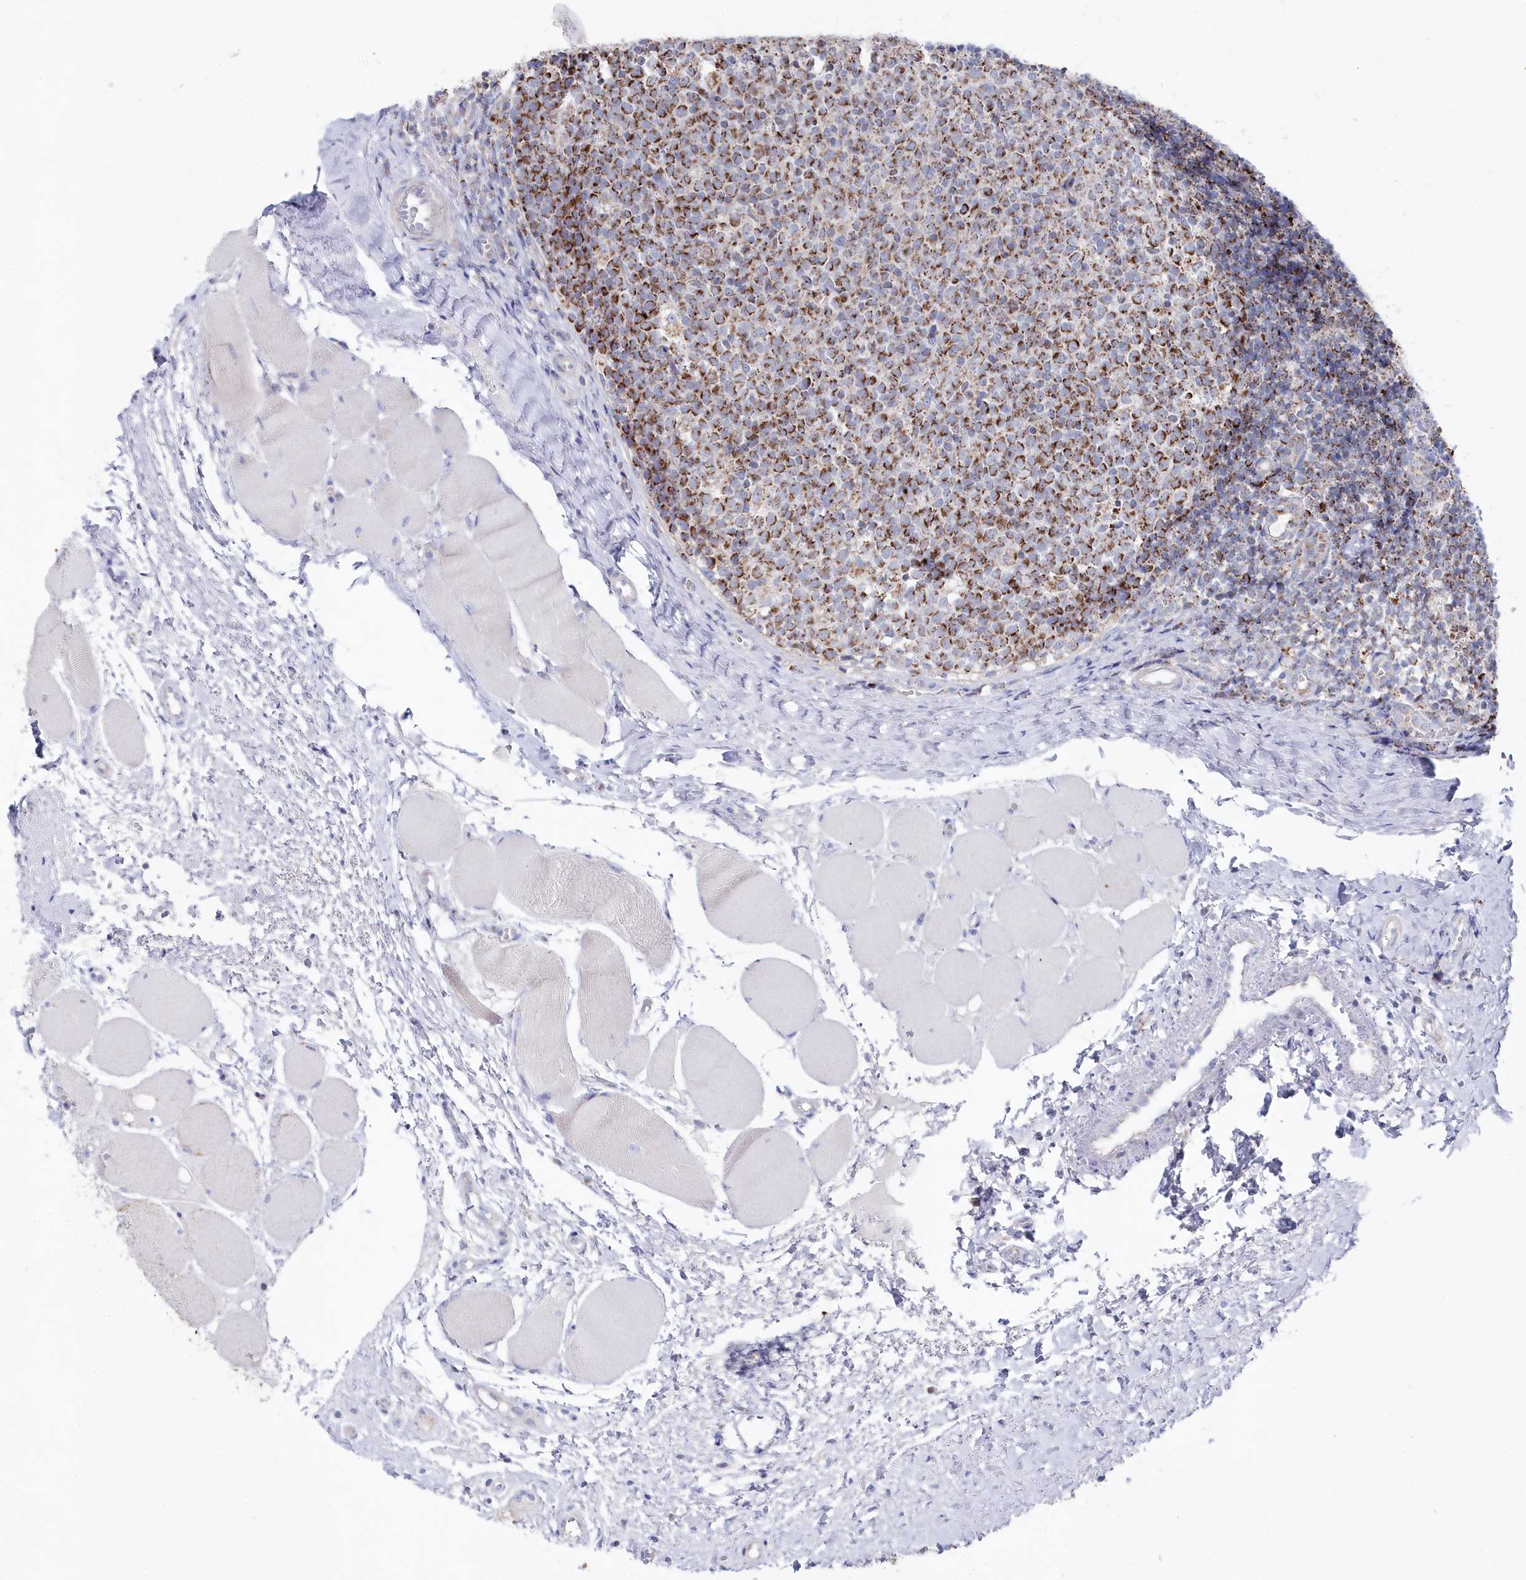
{"staining": {"intensity": "strong", "quantity": "25%-75%", "location": "cytoplasmic/membranous"}, "tissue": "tonsil", "cell_type": "Germinal center cells", "image_type": "normal", "snomed": [{"axis": "morphology", "description": "Normal tissue, NOS"}, {"axis": "topography", "description": "Tonsil"}], "caption": "DAB immunohistochemical staining of benign tonsil displays strong cytoplasmic/membranous protein expression in about 25%-75% of germinal center cells. The staining was performed using DAB (3,3'-diaminobenzidine) to visualize the protein expression in brown, while the nuclei were stained in blue with hematoxylin (Magnification: 20x).", "gene": "GLS2", "patient": {"sex": "female", "age": 19}}